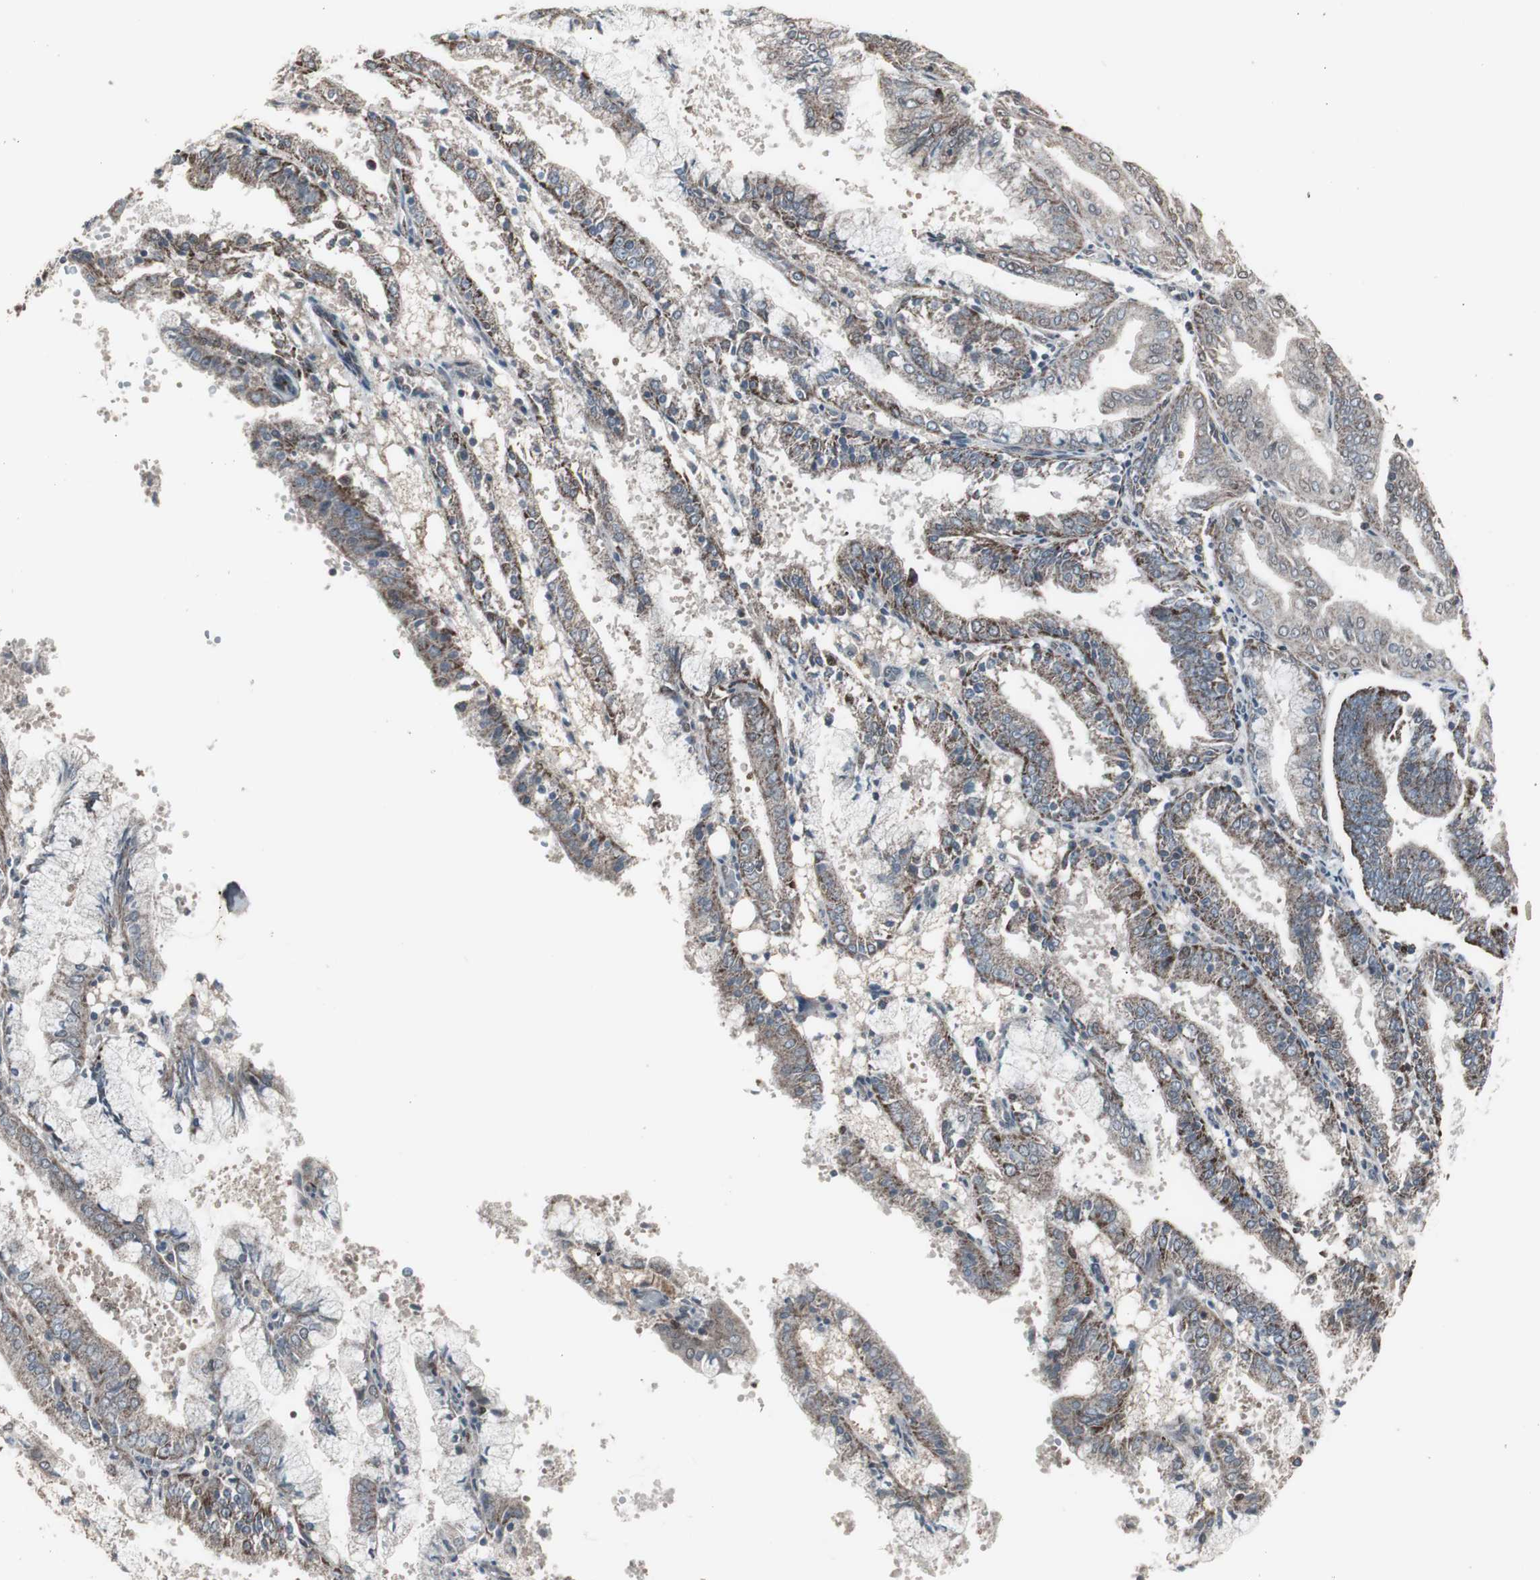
{"staining": {"intensity": "moderate", "quantity": ">75%", "location": "cytoplasmic/membranous"}, "tissue": "endometrial cancer", "cell_type": "Tumor cells", "image_type": "cancer", "snomed": [{"axis": "morphology", "description": "Adenocarcinoma, NOS"}, {"axis": "topography", "description": "Endometrium"}], "caption": "High-magnification brightfield microscopy of endometrial cancer stained with DAB (3,3'-diaminobenzidine) (brown) and counterstained with hematoxylin (blue). tumor cells exhibit moderate cytoplasmic/membranous positivity is identified in approximately>75% of cells.", "gene": "RXRA", "patient": {"sex": "female", "age": 63}}